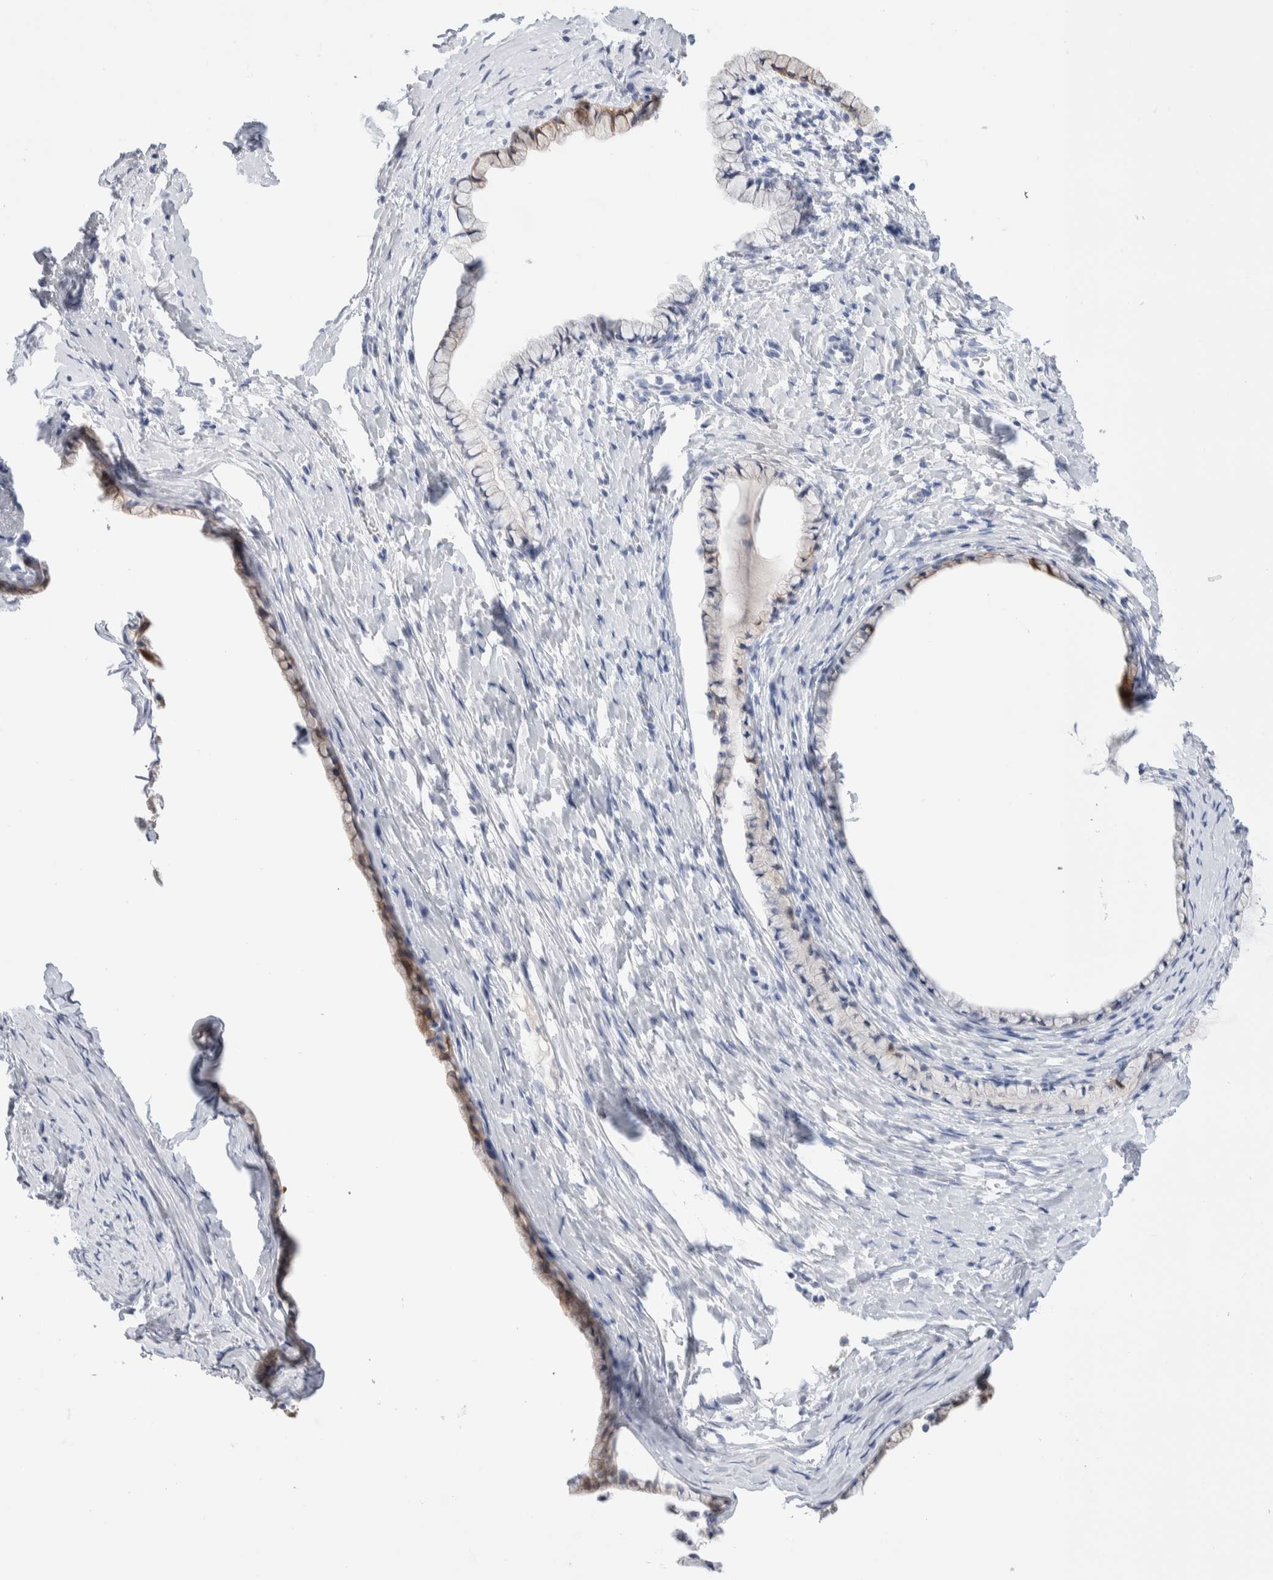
{"staining": {"intensity": "weak", "quantity": "25%-75%", "location": "cytoplasmic/membranous"}, "tissue": "cervix", "cell_type": "Glandular cells", "image_type": "normal", "snomed": [{"axis": "morphology", "description": "Normal tissue, NOS"}, {"axis": "topography", "description": "Cervix"}], "caption": "IHC micrograph of normal cervix: cervix stained using IHC shows low levels of weak protein expression localized specifically in the cytoplasmic/membranous of glandular cells, appearing as a cytoplasmic/membranous brown color.", "gene": "GDA", "patient": {"sex": "female", "age": 72}}